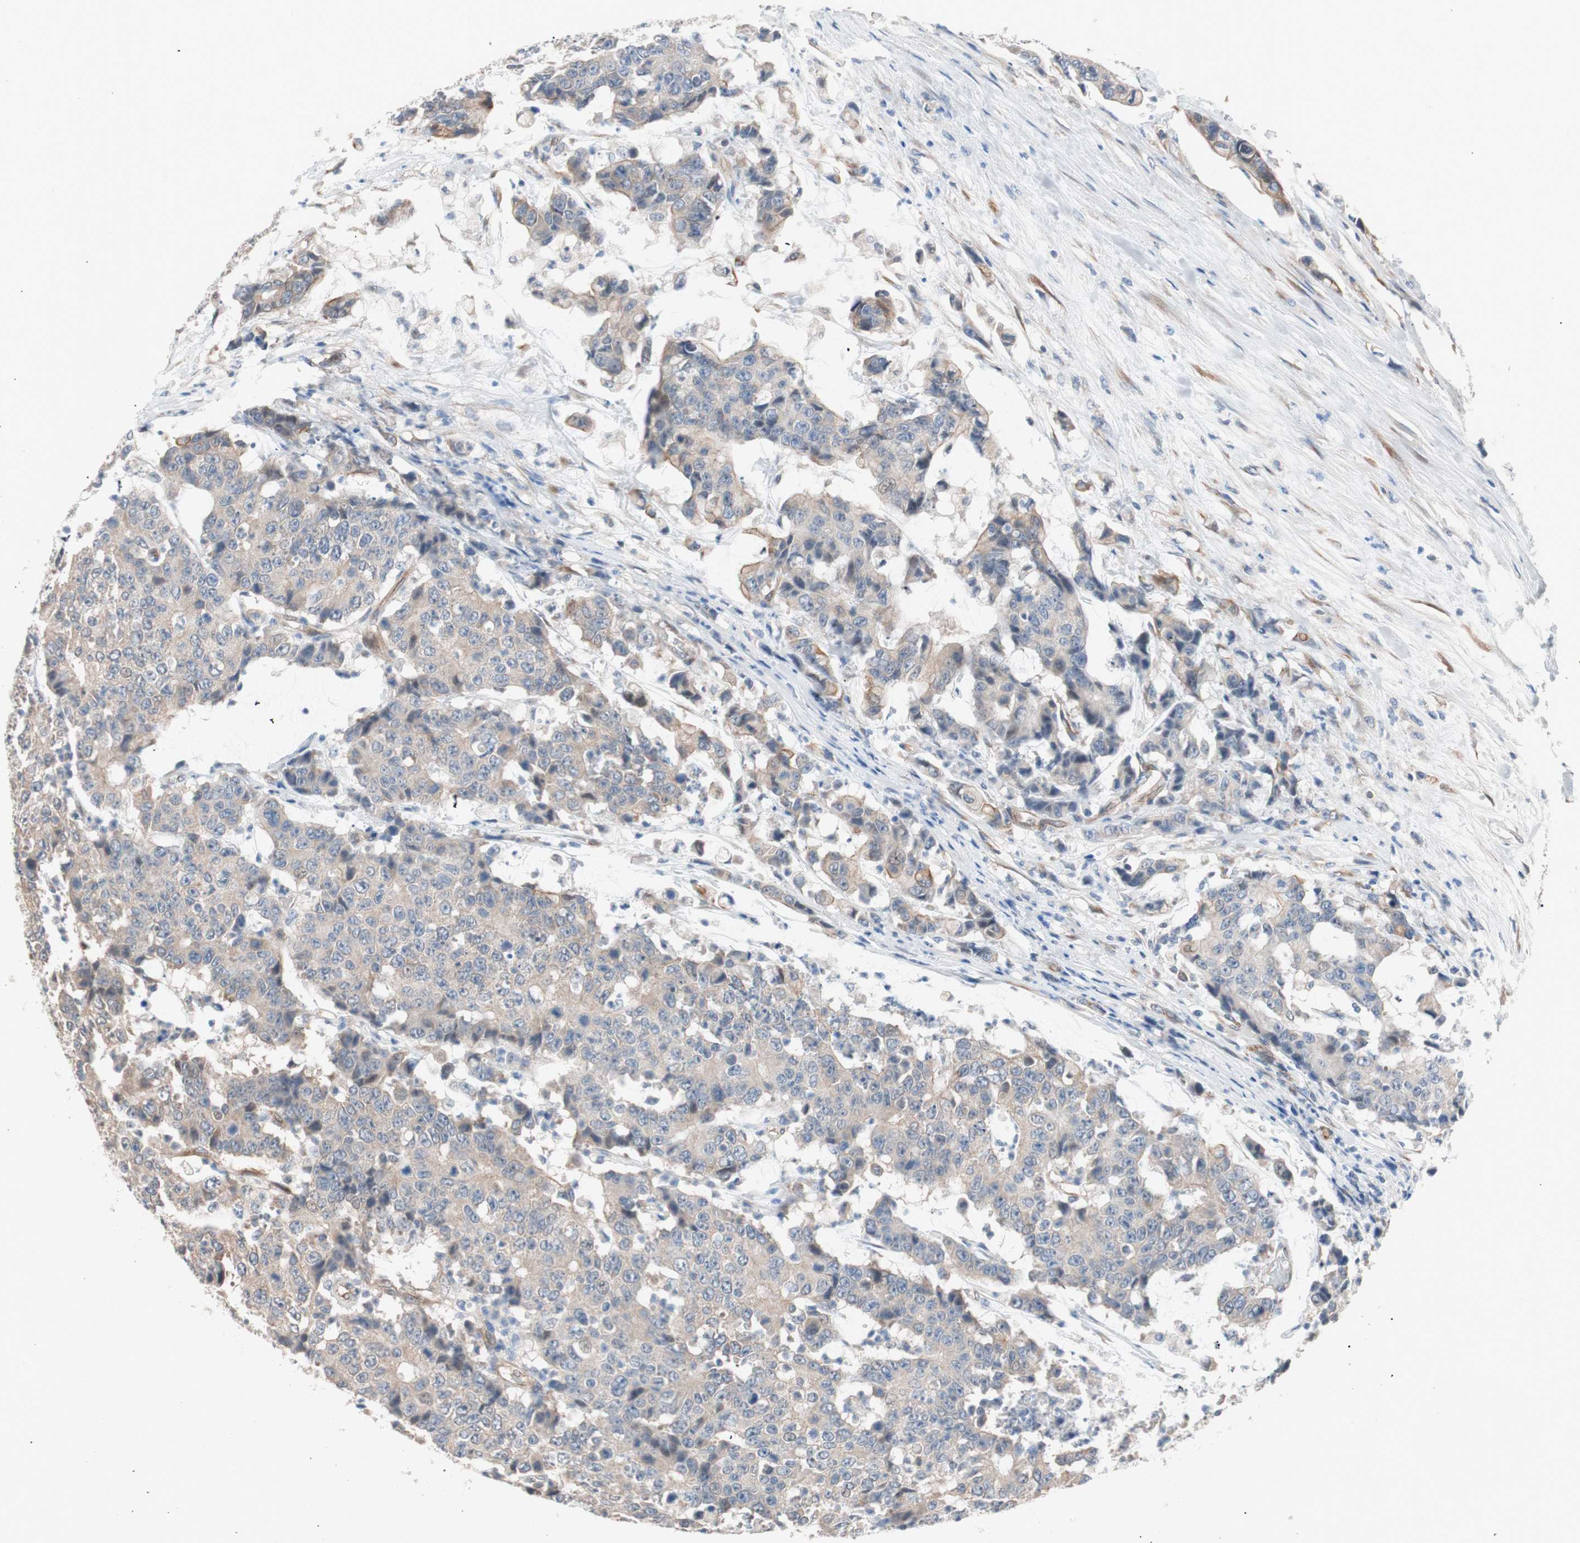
{"staining": {"intensity": "weak", "quantity": "25%-75%", "location": "cytoplasmic/membranous"}, "tissue": "colorectal cancer", "cell_type": "Tumor cells", "image_type": "cancer", "snomed": [{"axis": "morphology", "description": "Adenocarcinoma, NOS"}, {"axis": "topography", "description": "Colon"}], "caption": "Colorectal adenocarcinoma stained with a protein marker exhibits weak staining in tumor cells.", "gene": "SMG1", "patient": {"sex": "female", "age": 86}}